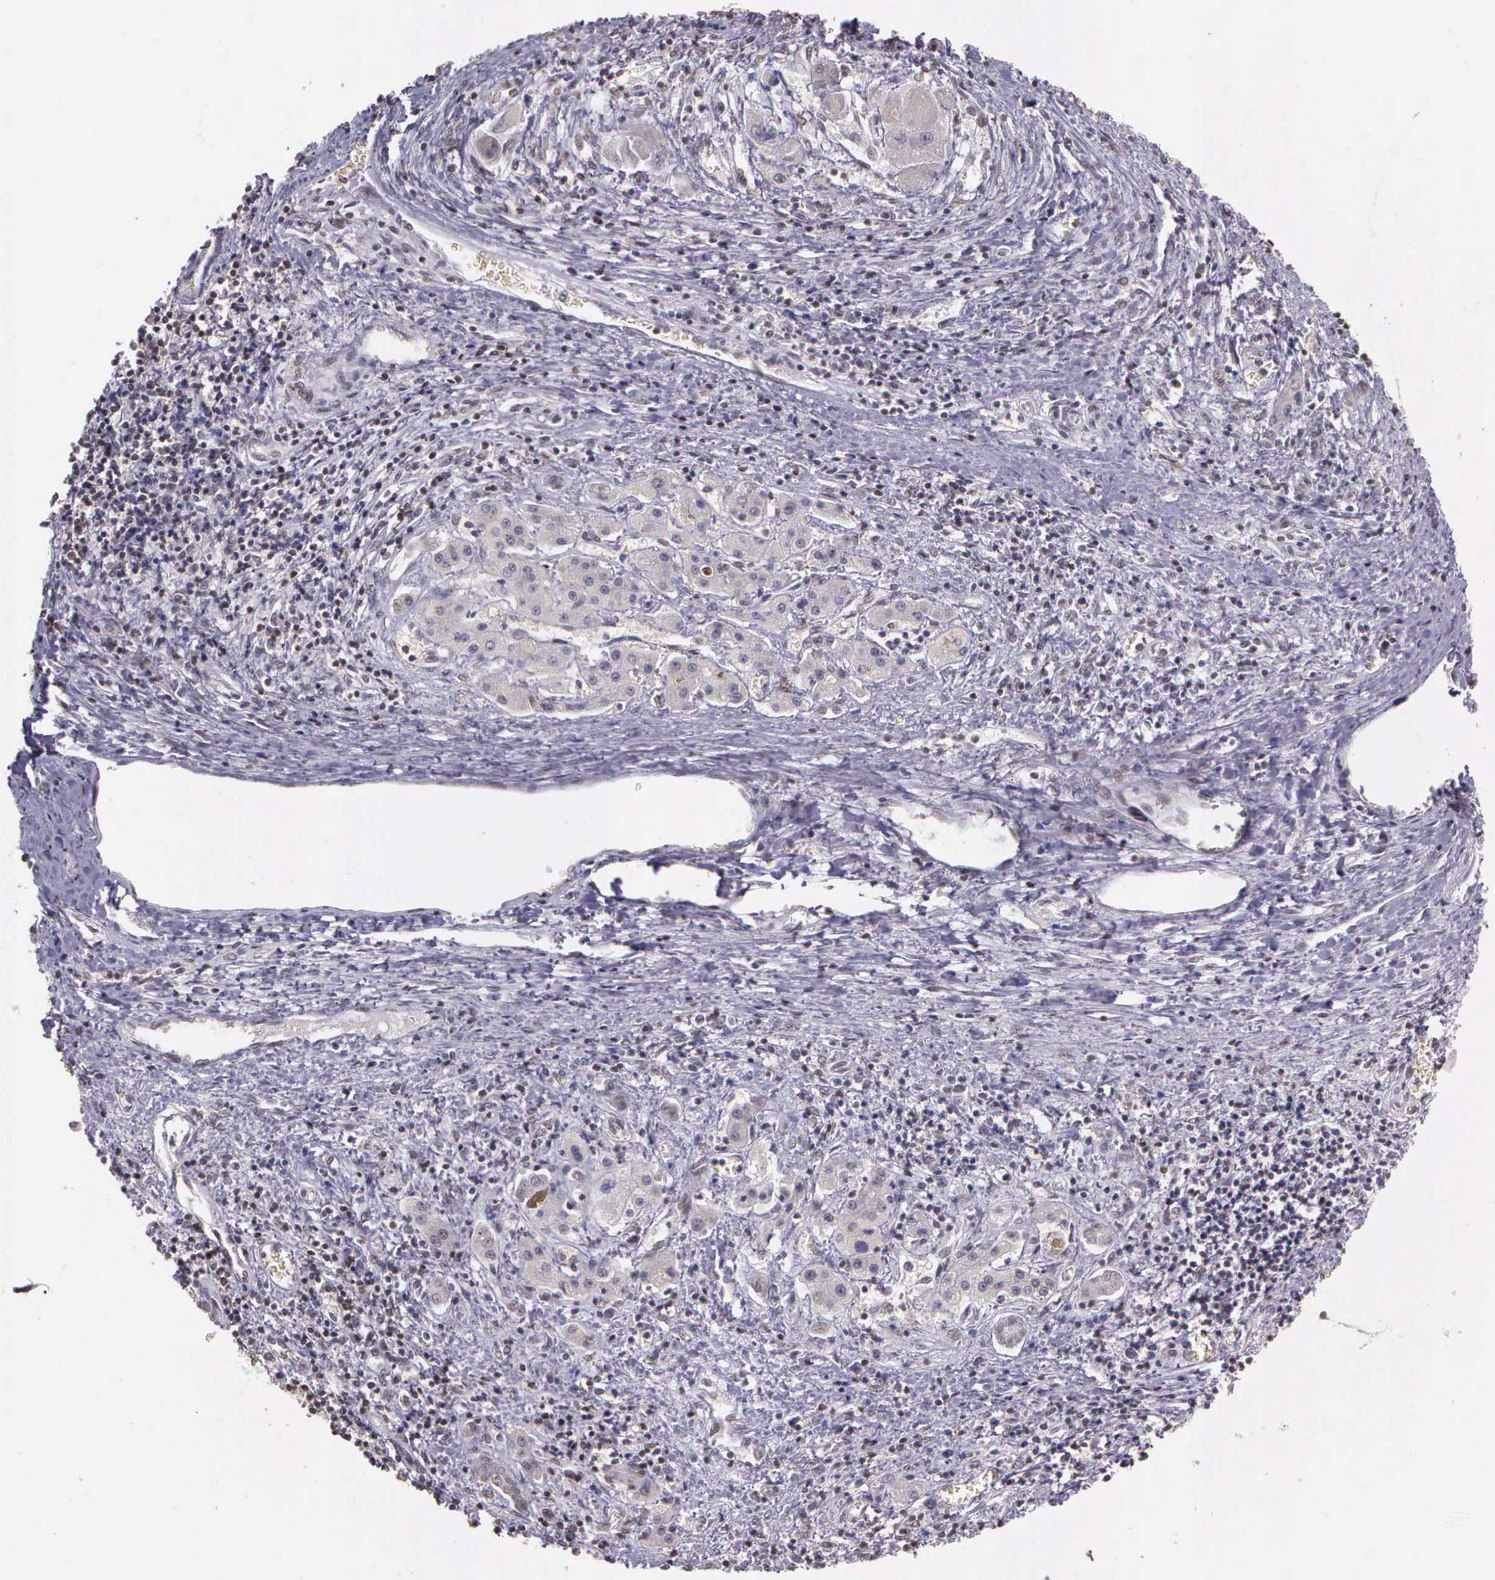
{"staining": {"intensity": "negative", "quantity": "none", "location": "none"}, "tissue": "liver cancer", "cell_type": "Tumor cells", "image_type": "cancer", "snomed": [{"axis": "morphology", "description": "Carcinoma, Hepatocellular, NOS"}, {"axis": "topography", "description": "Liver"}], "caption": "Tumor cells are negative for protein expression in human hepatocellular carcinoma (liver).", "gene": "ARMCX5", "patient": {"sex": "male", "age": 24}}